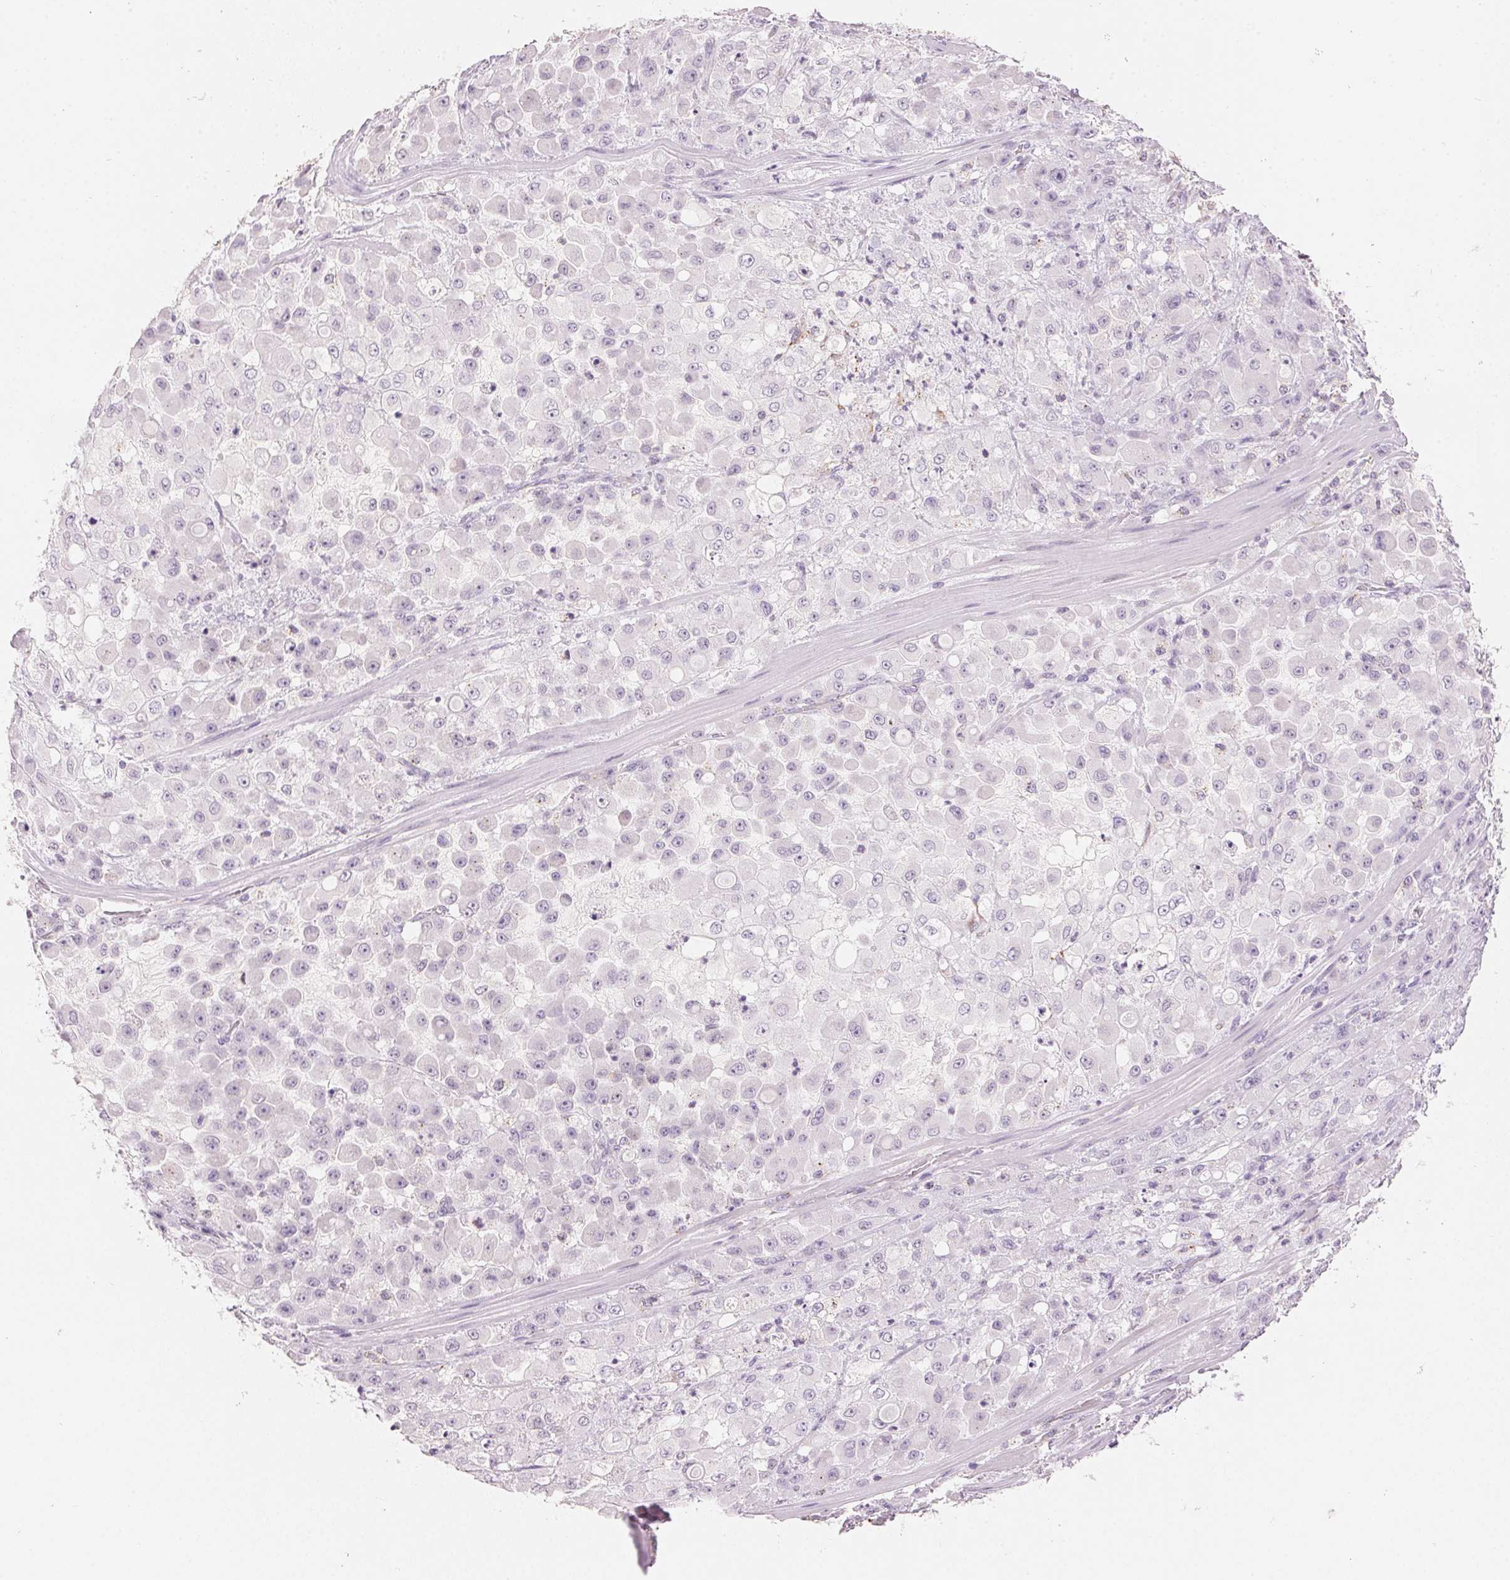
{"staining": {"intensity": "negative", "quantity": "none", "location": "none"}, "tissue": "stomach cancer", "cell_type": "Tumor cells", "image_type": "cancer", "snomed": [{"axis": "morphology", "description": "Adenocarcinoma, NOS"}, {"axis": "topography", "description": "Stomach"}], "caption": "DAB immunohistochemical staining of human stomach cancer reveals no significant expression in tumor cells.", "gene": "HOXB13", "patient": {"sex": "female", "age": 76}}